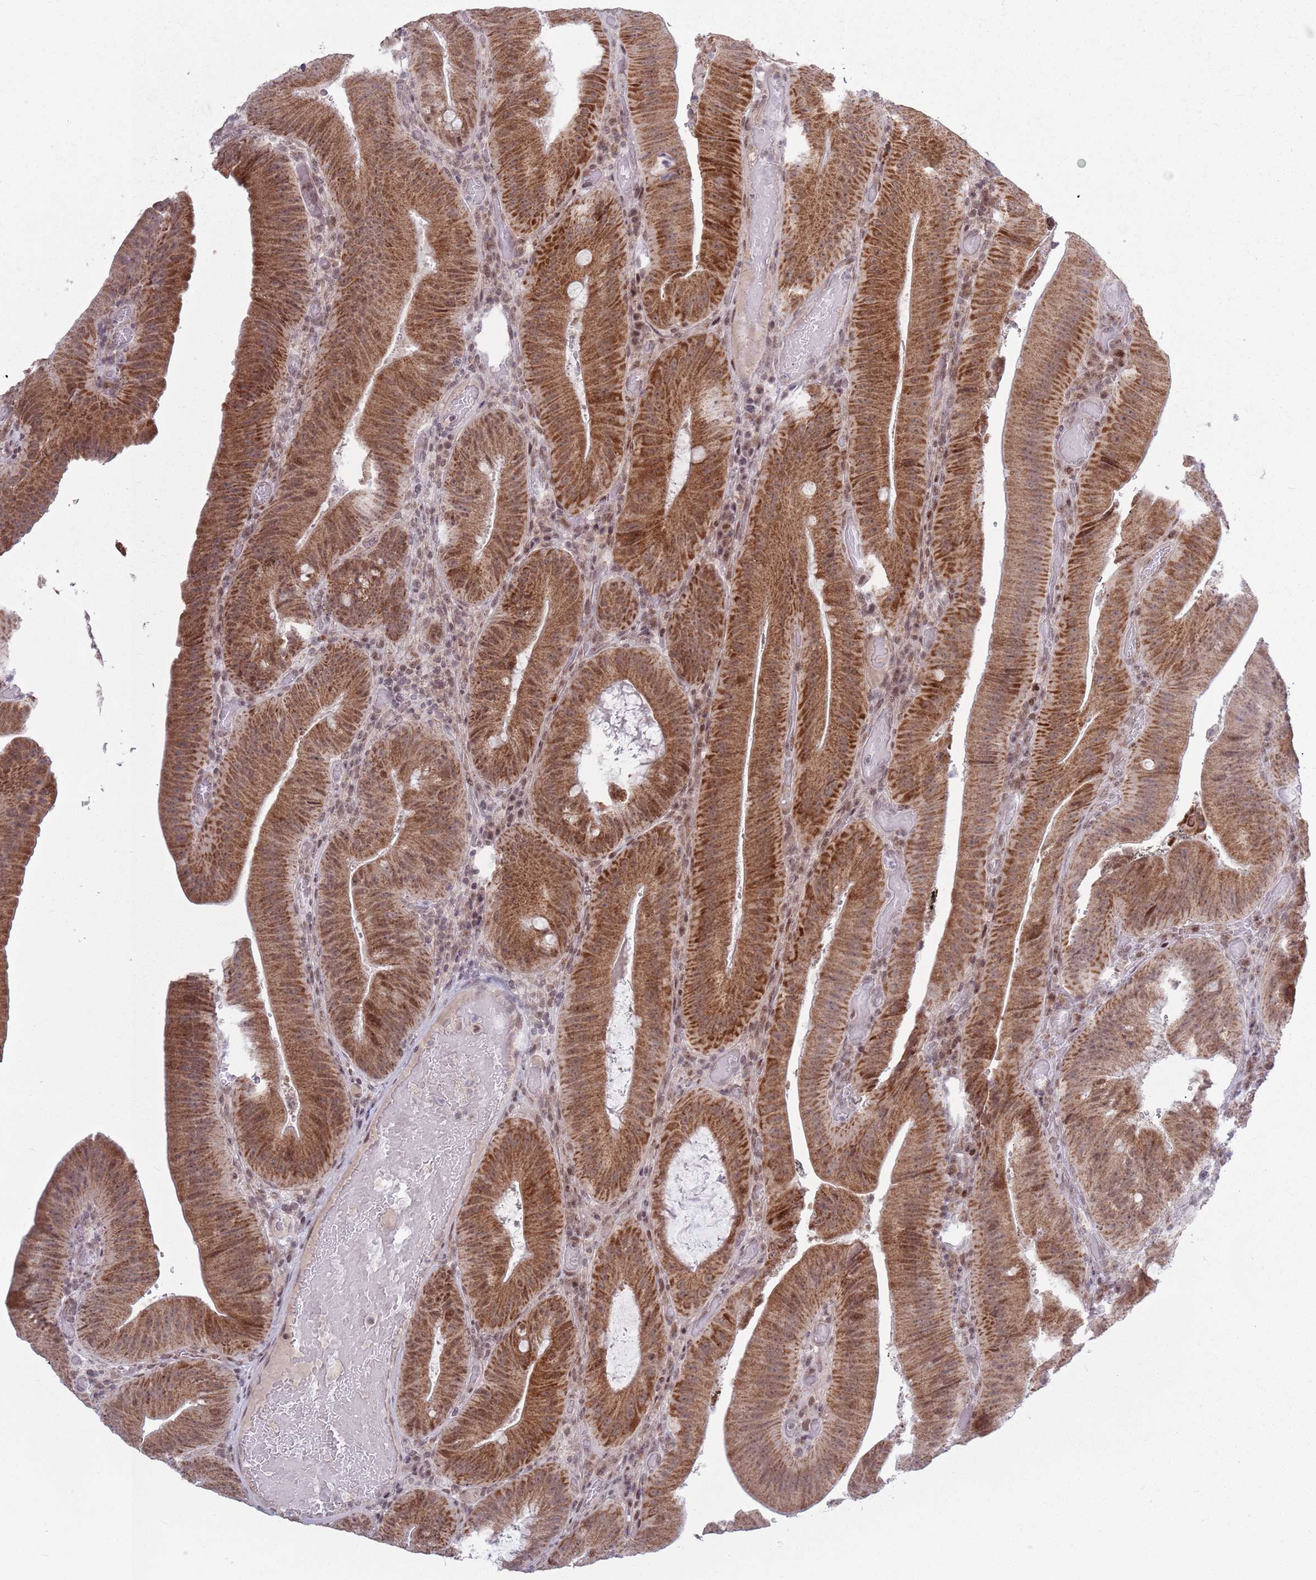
{"staining": {"intensity": "moderate", "quantity": ">75%", "location": "cytoplasmic/membranous,nuclear"}, "tissue": "colorectal cancer", "cell_type": "Tumor cells", "image_type": "cancer", "snomed": [{"axis": "morphology", "description": "Adenocarcinoma, NOS"}, {"axis": "topography", "description": "Colon"}], "caption": "DAB immunohistochemical staining of human adenocarcinoma (colorectal) exhibits moderate cytoplasmic/membranous and nuclear protein expression in about >75% of tumor cells.", "gene": "MRPL34", "patient": {"sex": "female", "age": 43}}